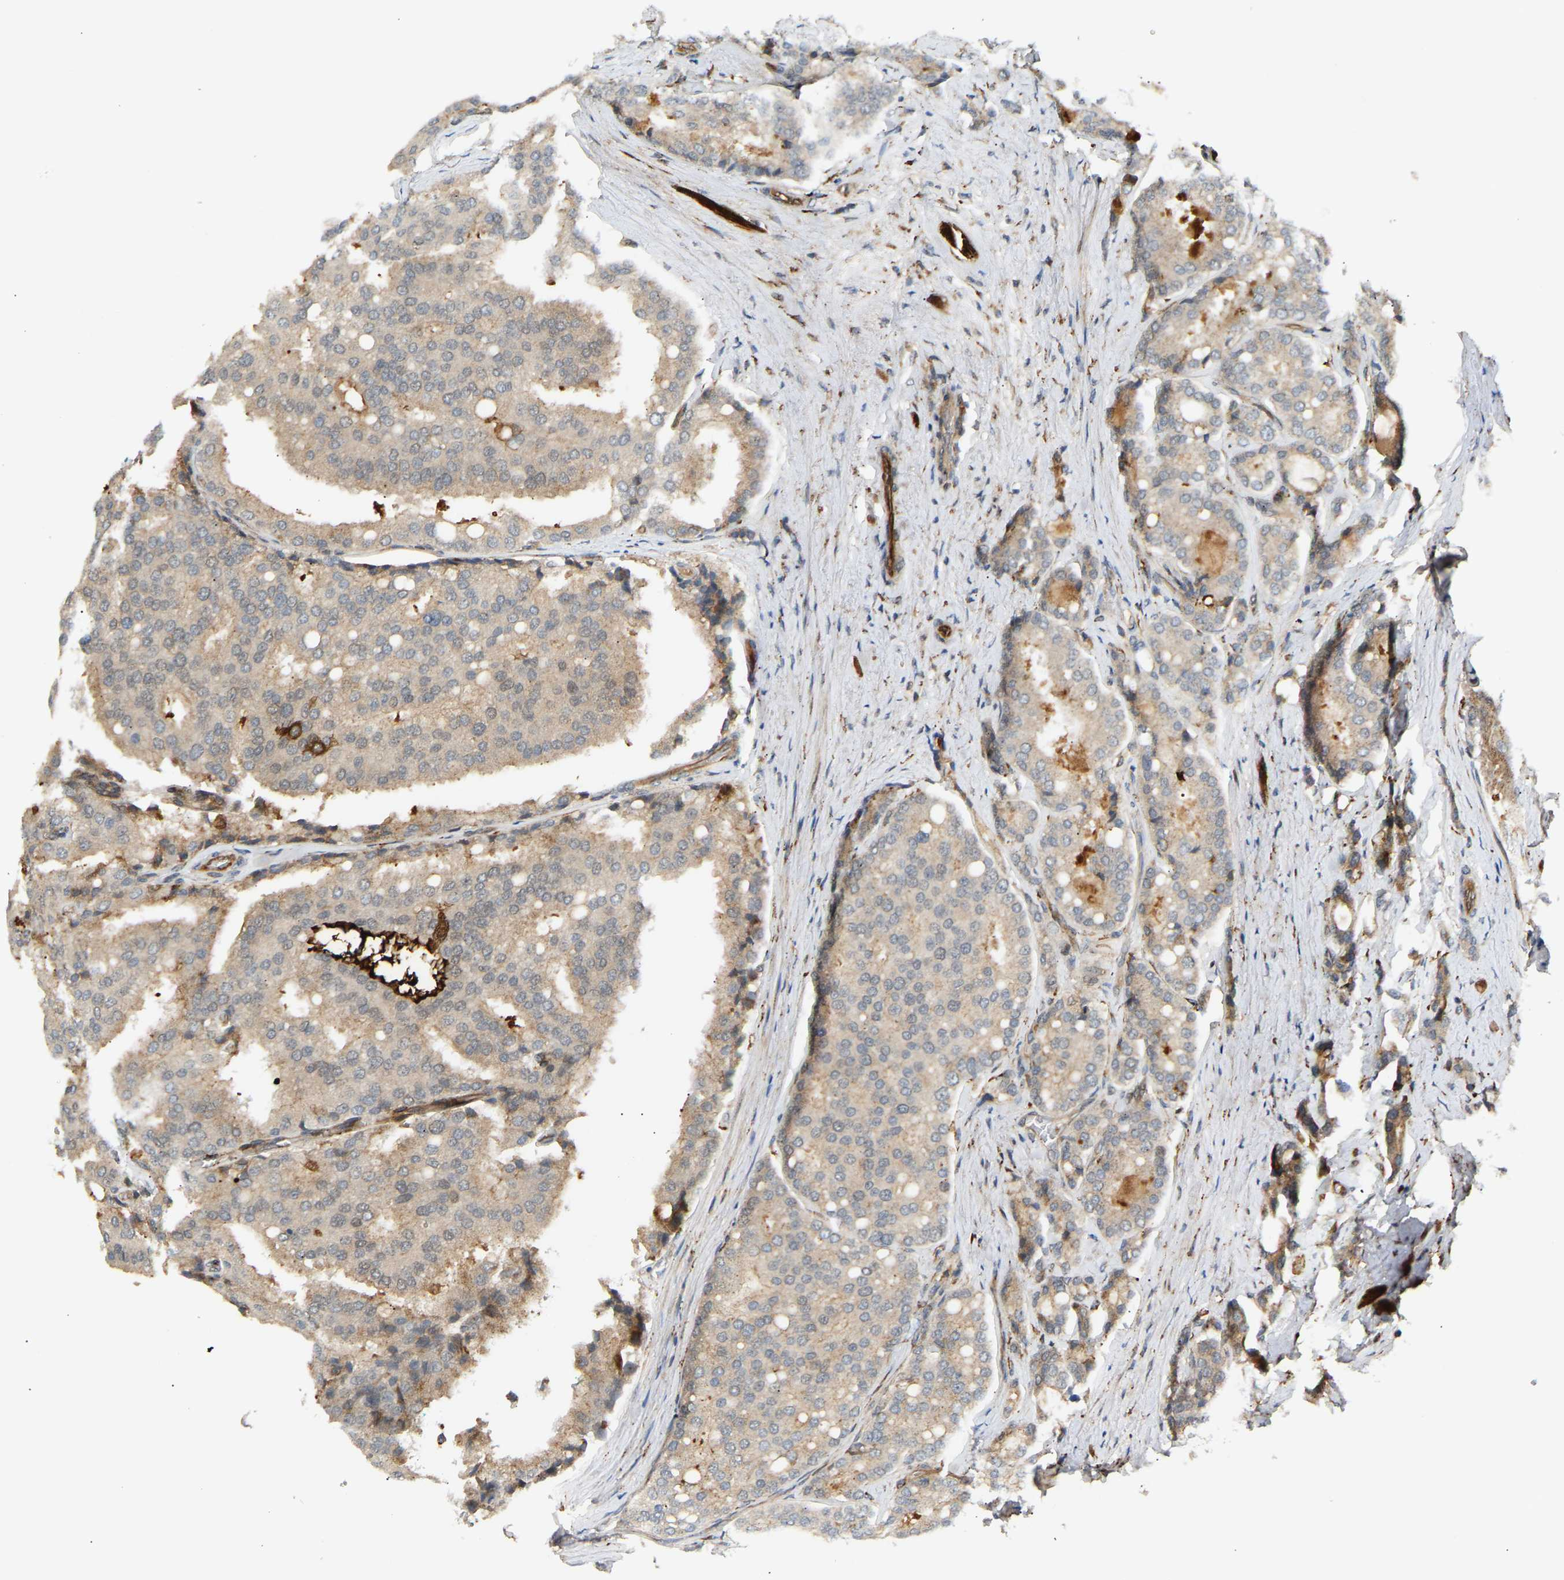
{"staining": {"intensity": "weak", "quantity": ">75%", "location": "cytoplasmic/membranous"}, "tissue": "prostate cancer", "cell_type": "Tumor cells", "image_type": "cancer", "snomed": [{"axis": "morphology", "description": "Adenocarcinoma, High grade"}, {"axis": "topography", "description": "Prostate"}], "caption": "Weak cytoplasmic/membranous expression for a protein is present in about >75% of tumor cells of high-grade adenocarcinoma (prostate) using IHC.", "gene": "PLCG2", "patient": {"sex": "male", "age": 50}}